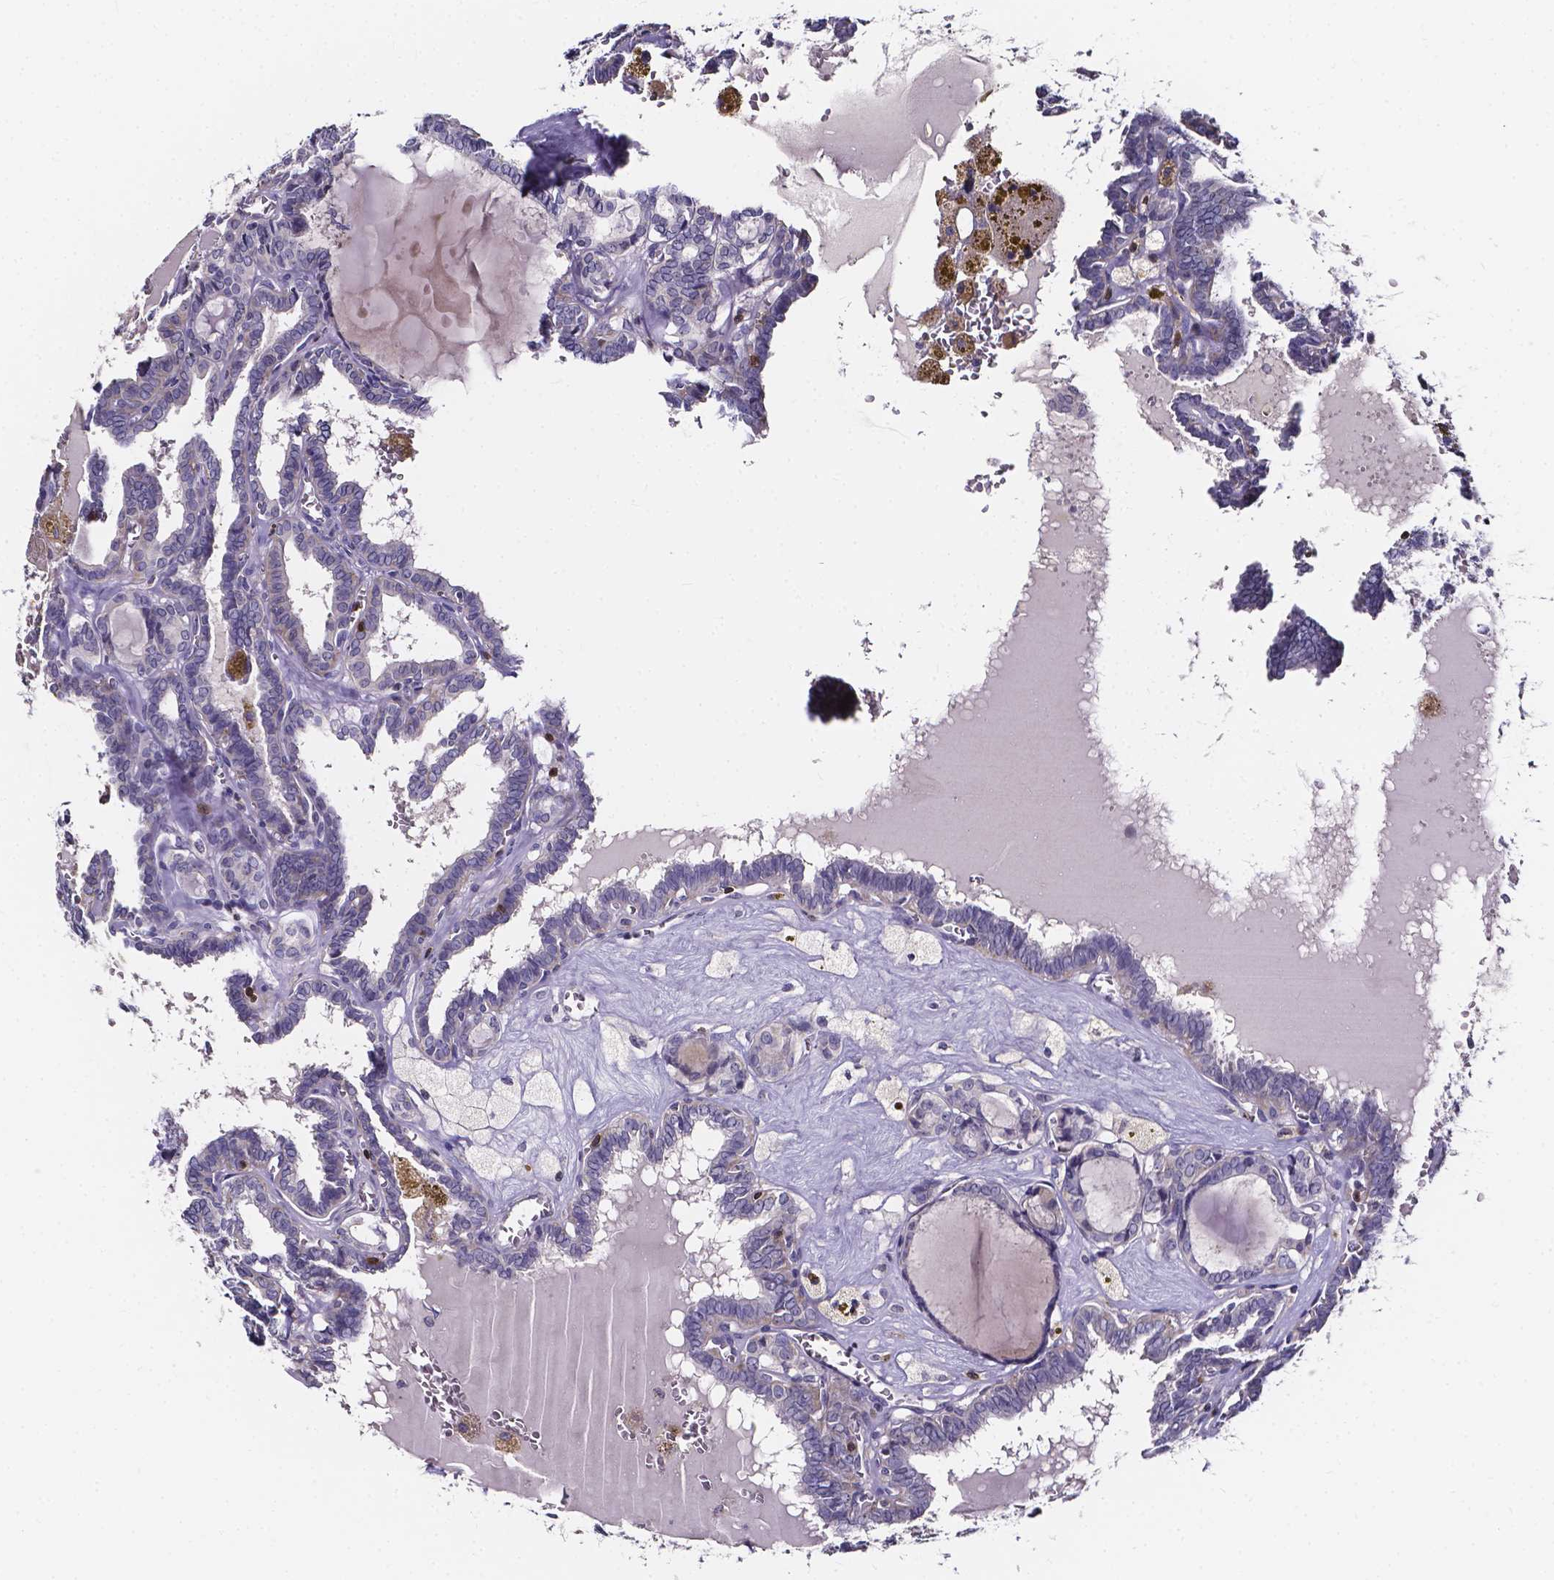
{"staining": {"intensity": "negative", "quantity": "none", "location": "none"}, "tissue": "thyroid cancer", "cell_type": "Tumor cells", "image_type": "cancer", "snomed": [{"axis": "morphology", "description": "Papillary adenocarcinoma, NOS"}, {"axis": "topography", "description": "Thyroid gland"}], "caption": "Protein analysis of thyroid cancer demonstrates no significant expression in tumor cells. The staining is performed using DAB (3,3'-diaminobenzidine) brown chromogen with nuclei counter-stained in using hematoxylin.", "gene": "THEMIS", "patient": {"sex": "female", "age": 39}}